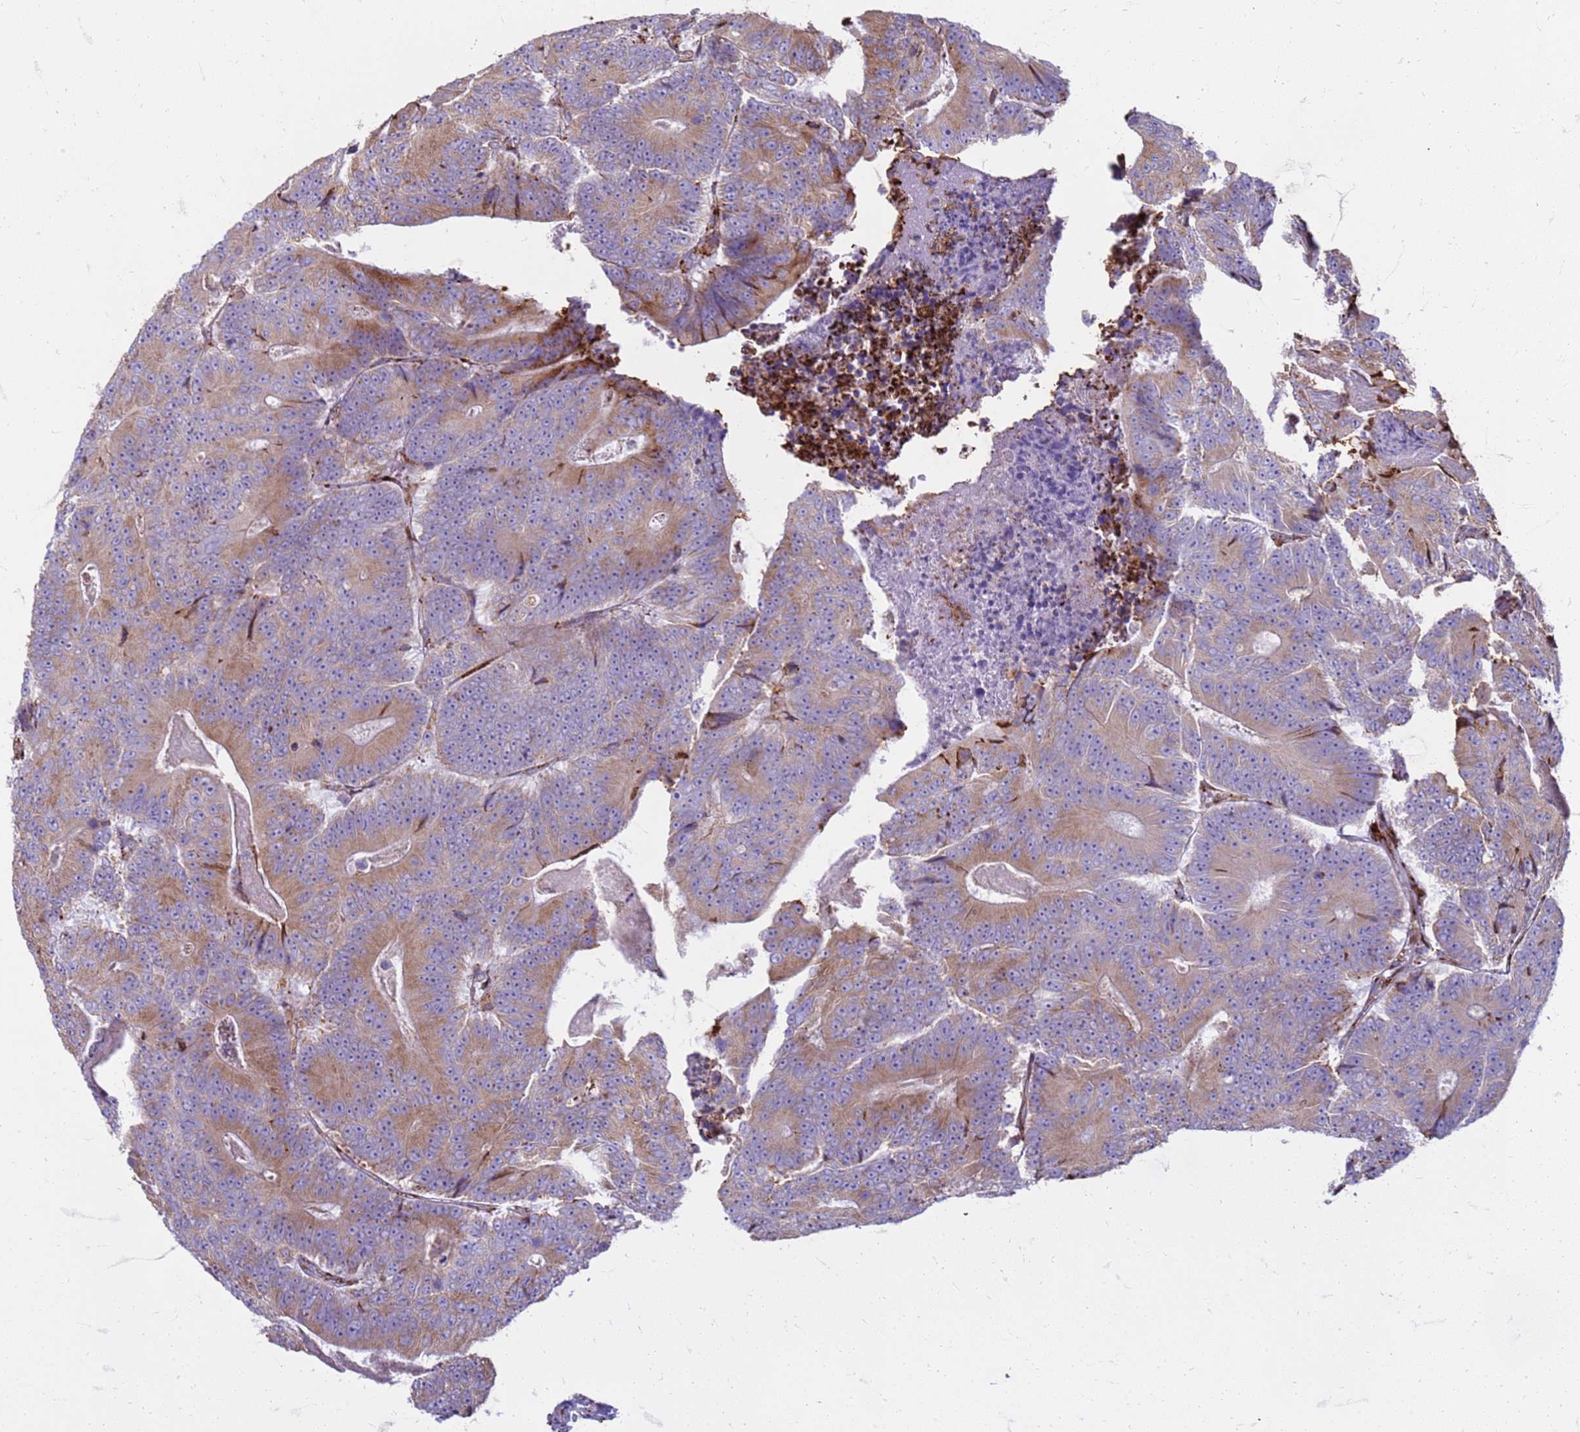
{"staining": {"intensity": "moderate", "quantity": ">75%", "location": "cytoplasmic/membranous"}, "tissue": "colorectal cancer", "cell_type": "Tumor cells", "image_type": "cancer", "snomed": [{"axis": "morphology", "description": "Adenocarcinoma, NOS"}, {"axis": "topography", "description": "Colon"}], "caption": "Moderate cytoplasmic/membranous protein expression is seen in approximately >75% of tumor cells in adenocarcinoma (colorectal).", "gene": "PDK3", "patient": {"sex": "male", "age": 83}}